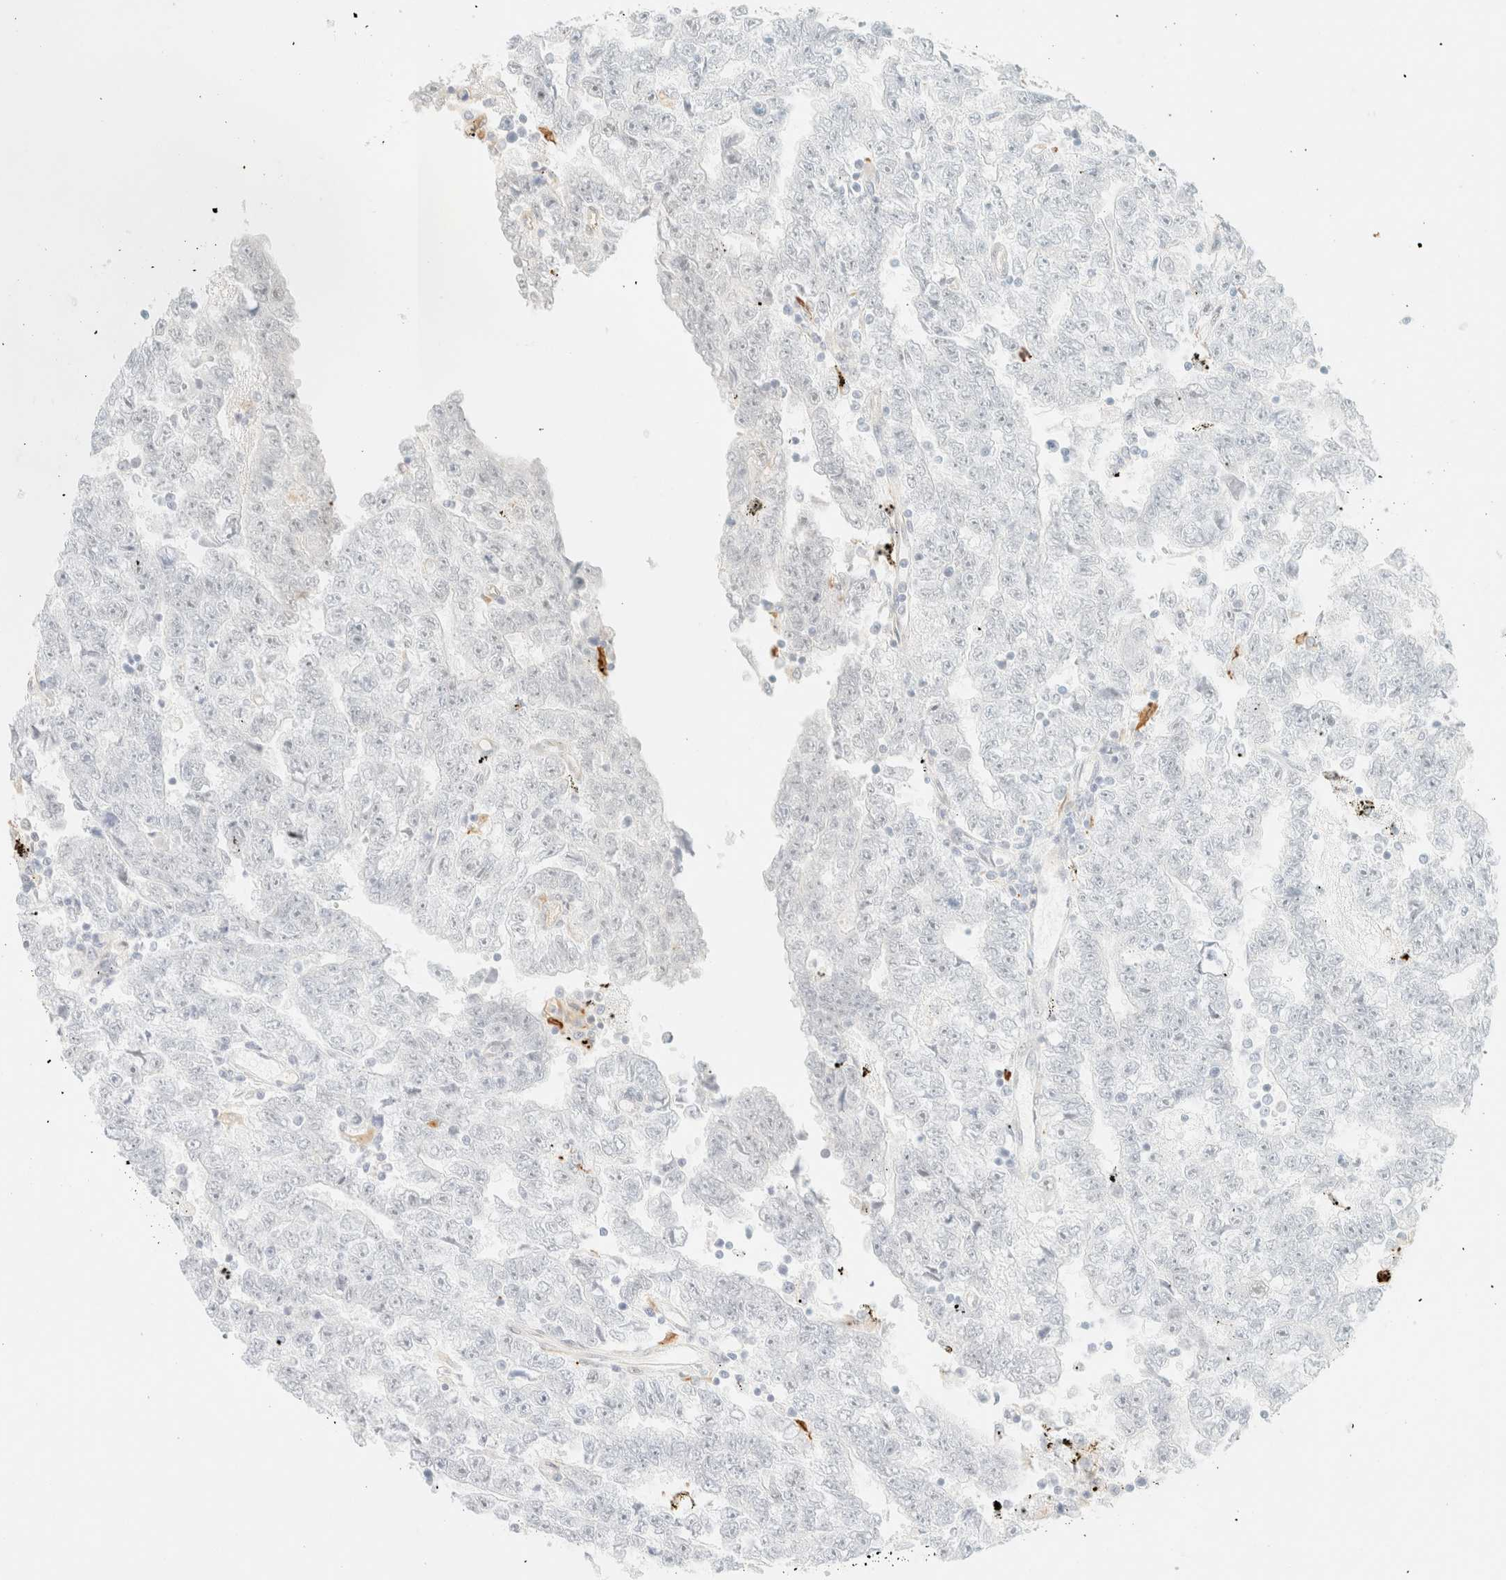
{"staining": {"intensity": "negative", "quantity": "none", "location": "none"}, "tissue": "testis cancer", "cell_type": "Tumor cells", "image_type": "cancer", "snomed": [{"axis": "morphology", "description": "Carcinoma, Embryonal, NOS"}, {"axis": "topography", "description": "Testis"}], "caption": "Immunohistochemistry micrograph of neoplastic tissue: human testis cancer stained with DAB displays no significant protein positivity in tumor cells.", "gene": "ZSCAN18", "patient": {"sex": "male", "age": 25}}